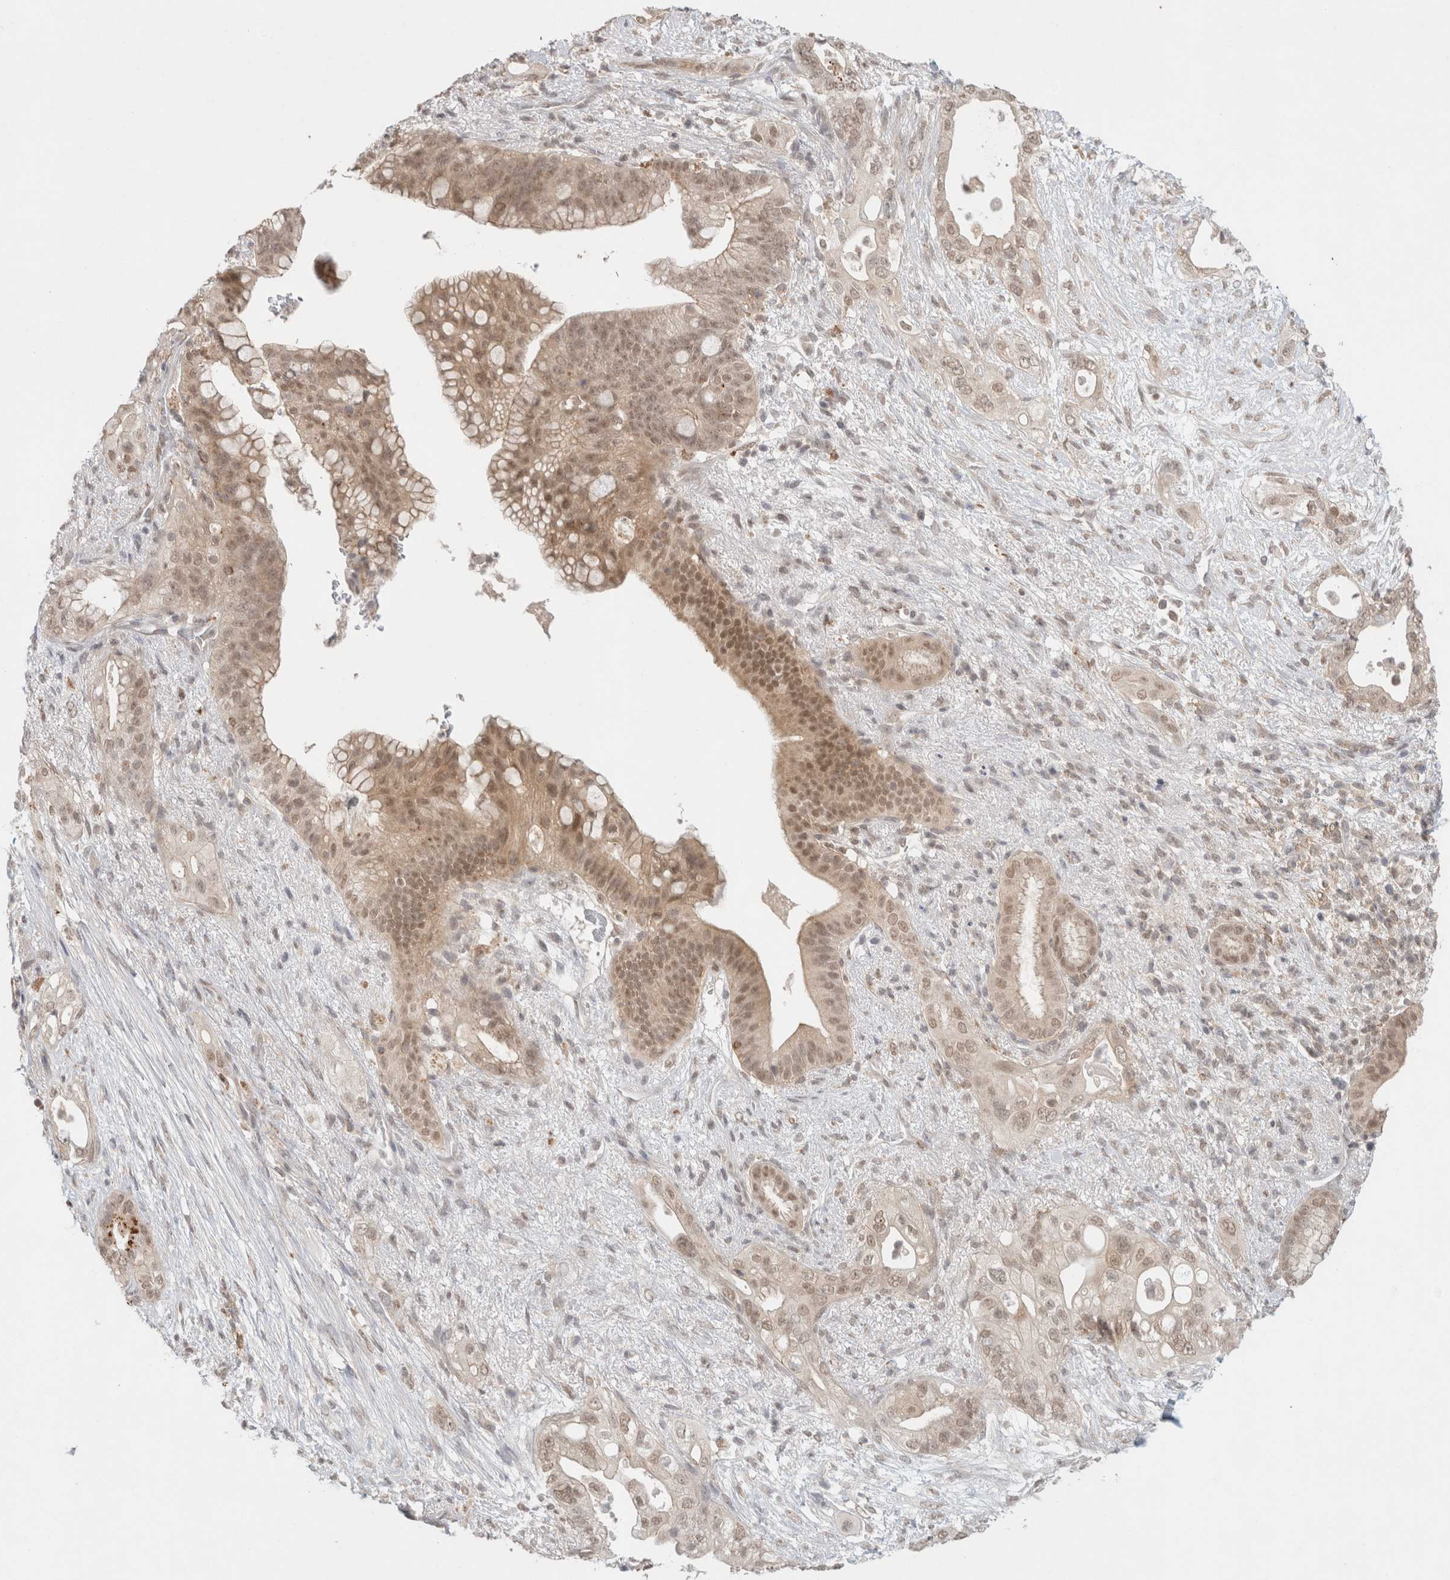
{"staining": {"intensity": "weak", "quantity": ">75%", "location": "cytoplasmic/membranous,nuclear"}, "tissue": "pancreatic cancer", "cell_type": "Tumor cells", "image_type": "cancer", "snomed": [{"axis": "morphology", "description": "Adenocarcinoma, NOS"}, {"axis": "topography", "description": "Pancreas"}], "caption": "An immunohistochemistry image of tumor tissue is shown. Protein staining in brown highlights weak cytoplasmic/membranous and nuclear positivity in adenocarcinoma (pancreatic) within tumor cells. (Brightfield microscopy of DAB IHC at high magnification).", "gene": "FBXO42", "patient": {"sex": "male", "age": 53}}